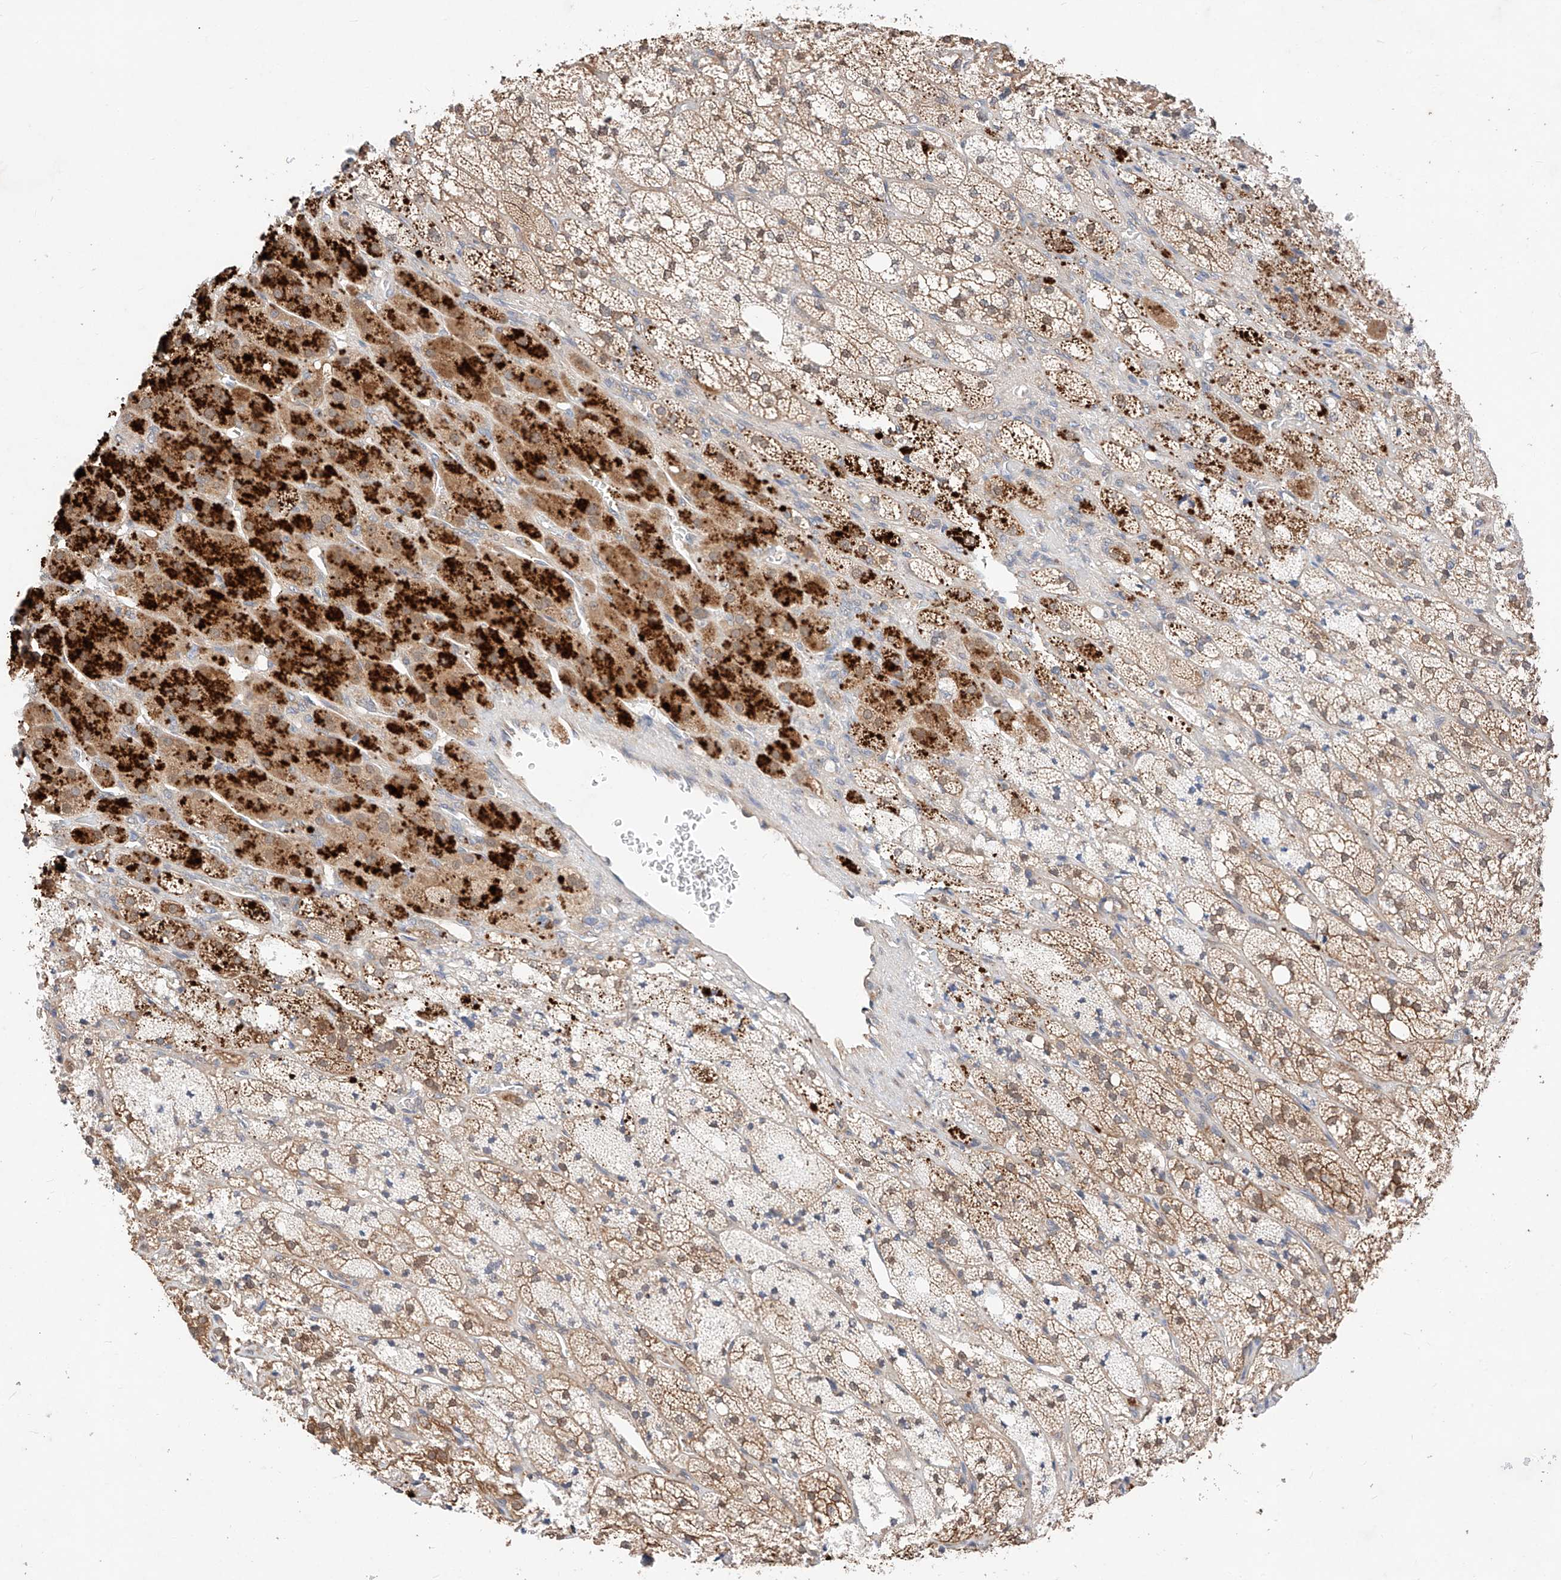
{"staining": {"intensity": "moderate", "quantity": ">75%", "location": "cytoplasmic/membranous,nuclear"}, "tissue": "adrenal gland", "cell_type": "Glandular cells", "image_type": "normal", "snomed": [{"axis": "morphology", "description": "Normal tissue, NOS"}, {"axis": "topography", "description": "Adrenal gland"}], "caption": "Immunohistochemistry (IHC) image of unremarkable adrenal gland: human adrenal gland stained using IHC exhibits medium levels of moderate protein expression localized specifically in the cytoplasmic/membranous,nuclear of glandular cells, appearing as a cytoplasmic/membranous,nuclear brown color.", "gene": "ZSCAN4", "patient": {"sex": "male", "age": 61}}